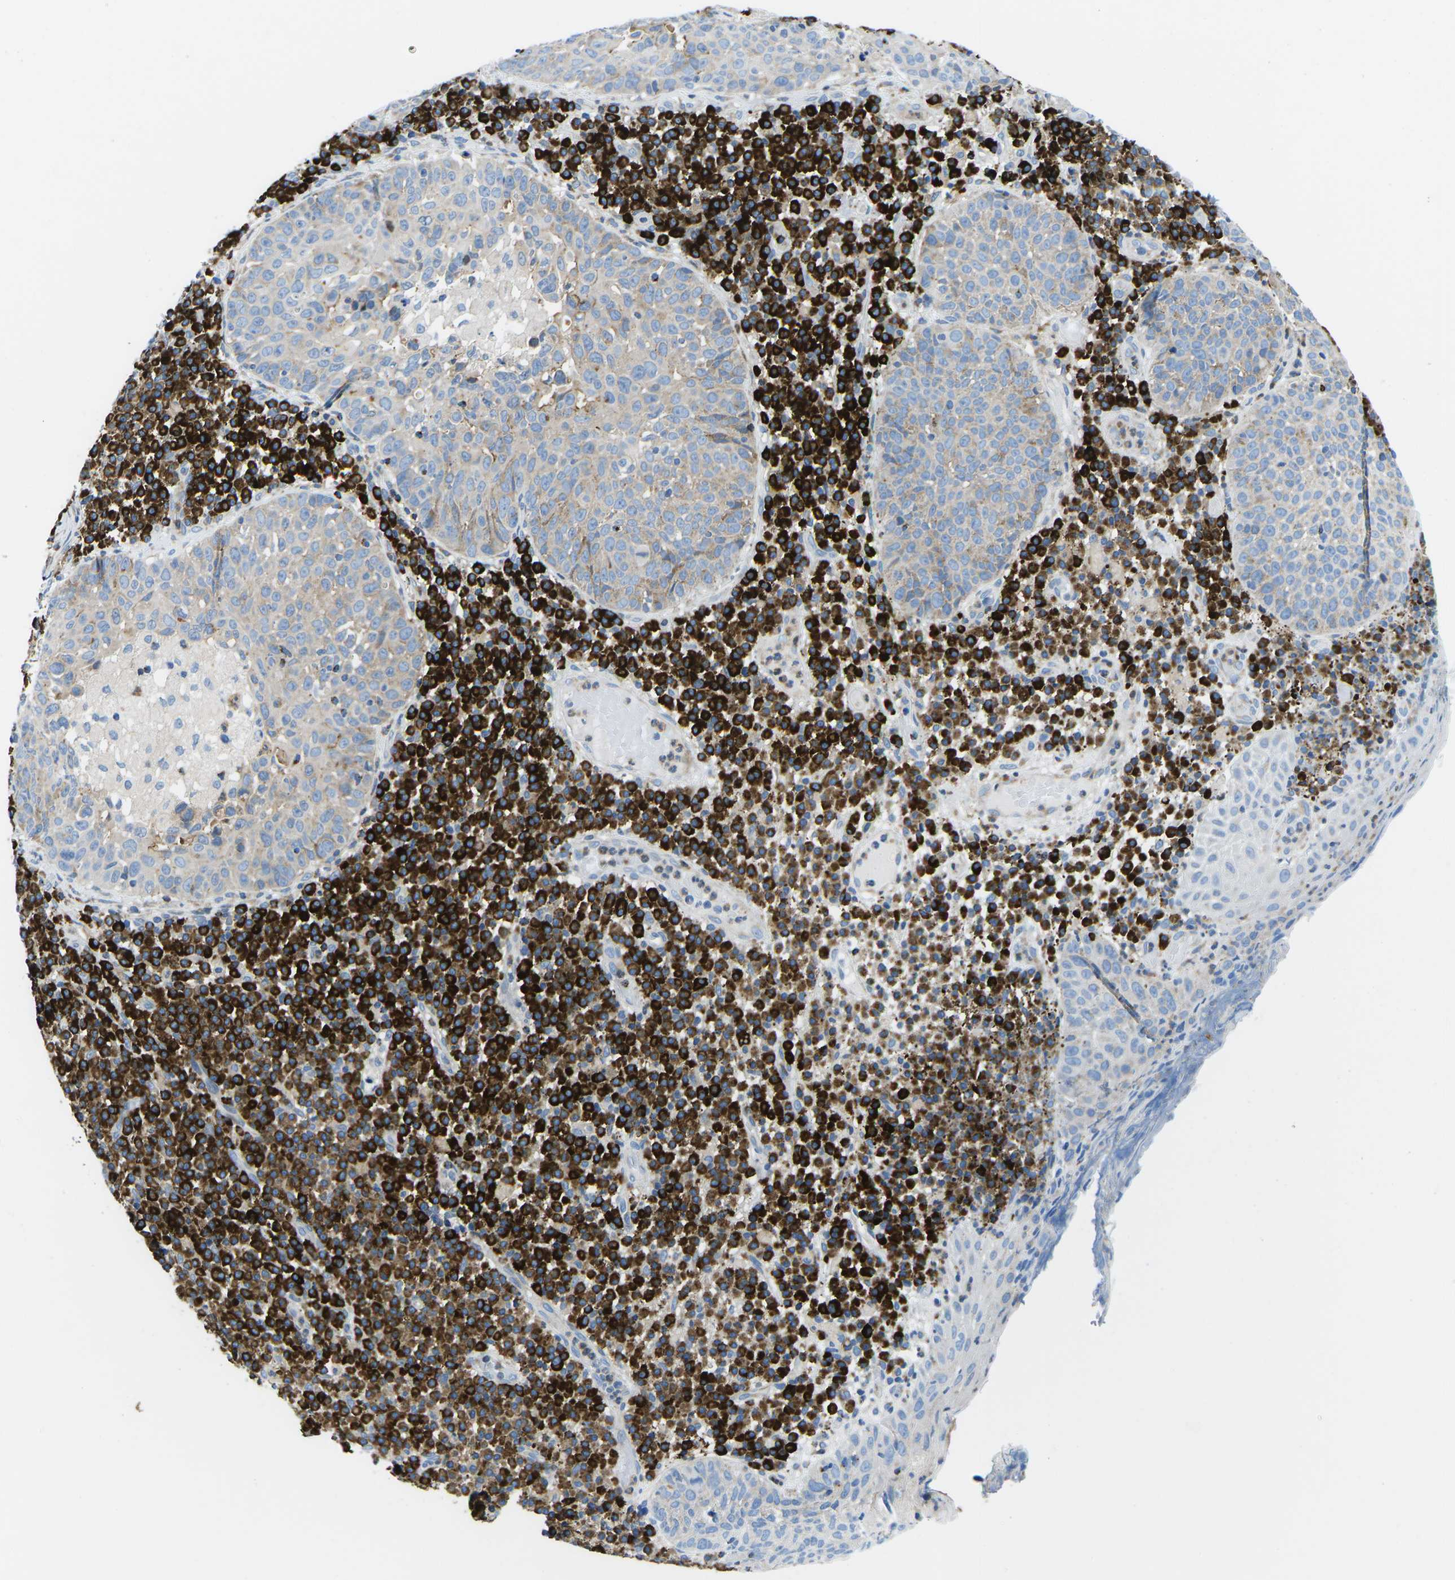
{"staining": {"intensity": "negative", "quantity": "none", "location": "none"}, "tissue": "skin cancer", "cell_type": "Tumor cells", "image_type": "cancer", "snomed": [{"axis": "morphology", "description": "Squamous cell carcinoma in situ, NOS"}, {"axis": "morphology", "description": "Squamous cell carcinoma, NOS"}, {"axis": "topography", "description": "Skin"}], "caption": "A histopathology image of skin cancer (squamous cell carcinoma) stained for a protein demonstrates no brown staining in tumor cells.", "gene": "MC4R", "patient": {"sex": "male", "age": 93}}